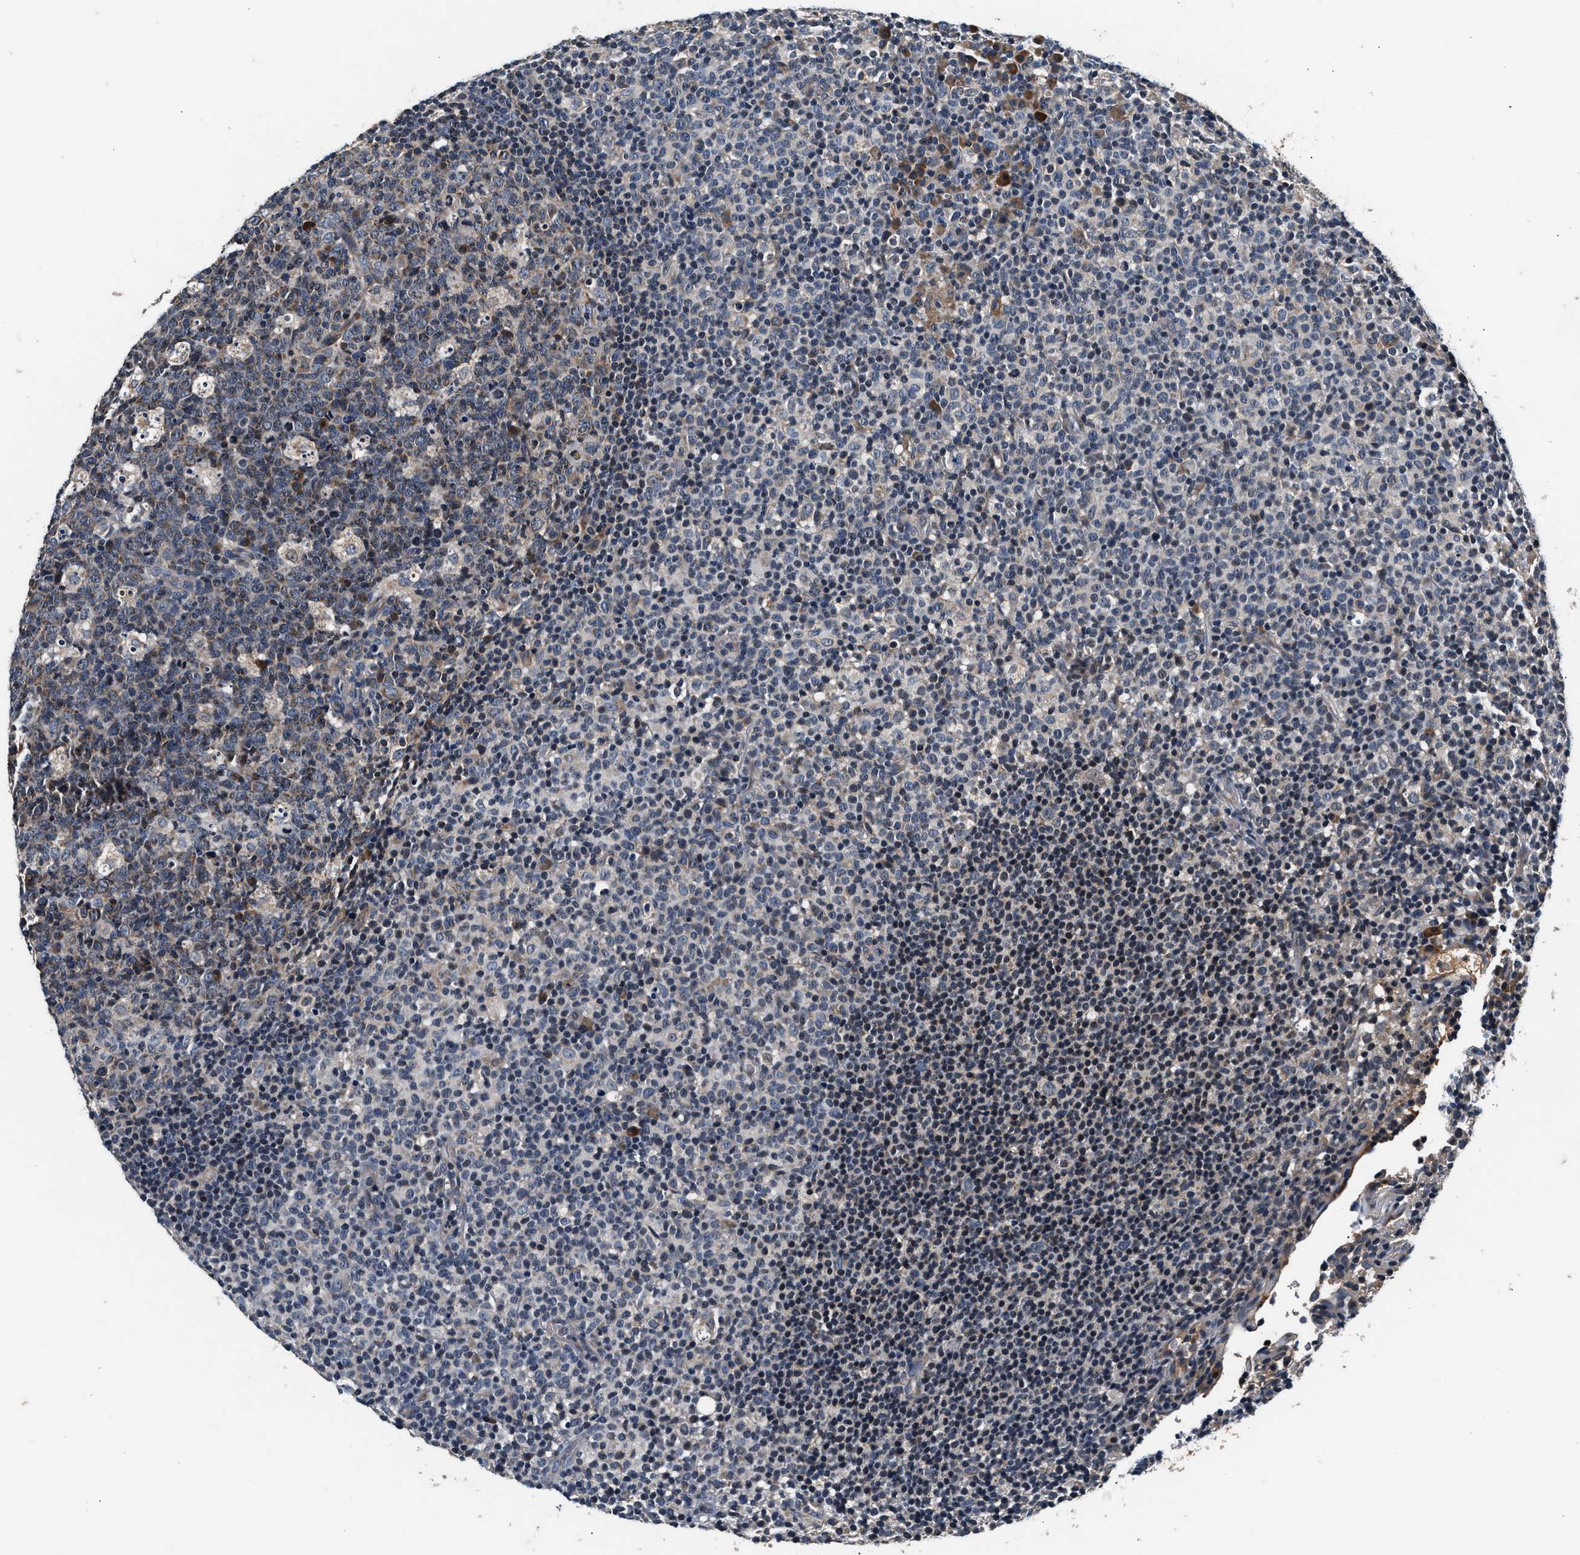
{"staining": {"intensity": "moderate", "quantity": "25%-75%", "location": "cytoplasmic/membranous"}, "tissue": "lymph node", "cell_type": "Germinal center cells", "image_type": "normal", "snomed": [{"axis": "morphology", "description": "Normal tissue, NOS"}, {"axis": "morphology", "description": "Inflammation, NOS"}, {"axis": "topography", "description": "Lymph node"}], "caption": "Immunohistochemical staining of benign human lymph node exhibits 25%-75% levels of moderate cytoplasmic/membranous protein positivity in approximately 25%-75% of germinal center cells.", "gene": "IMMT", "patient": {"sex": "male", "age": 55}}